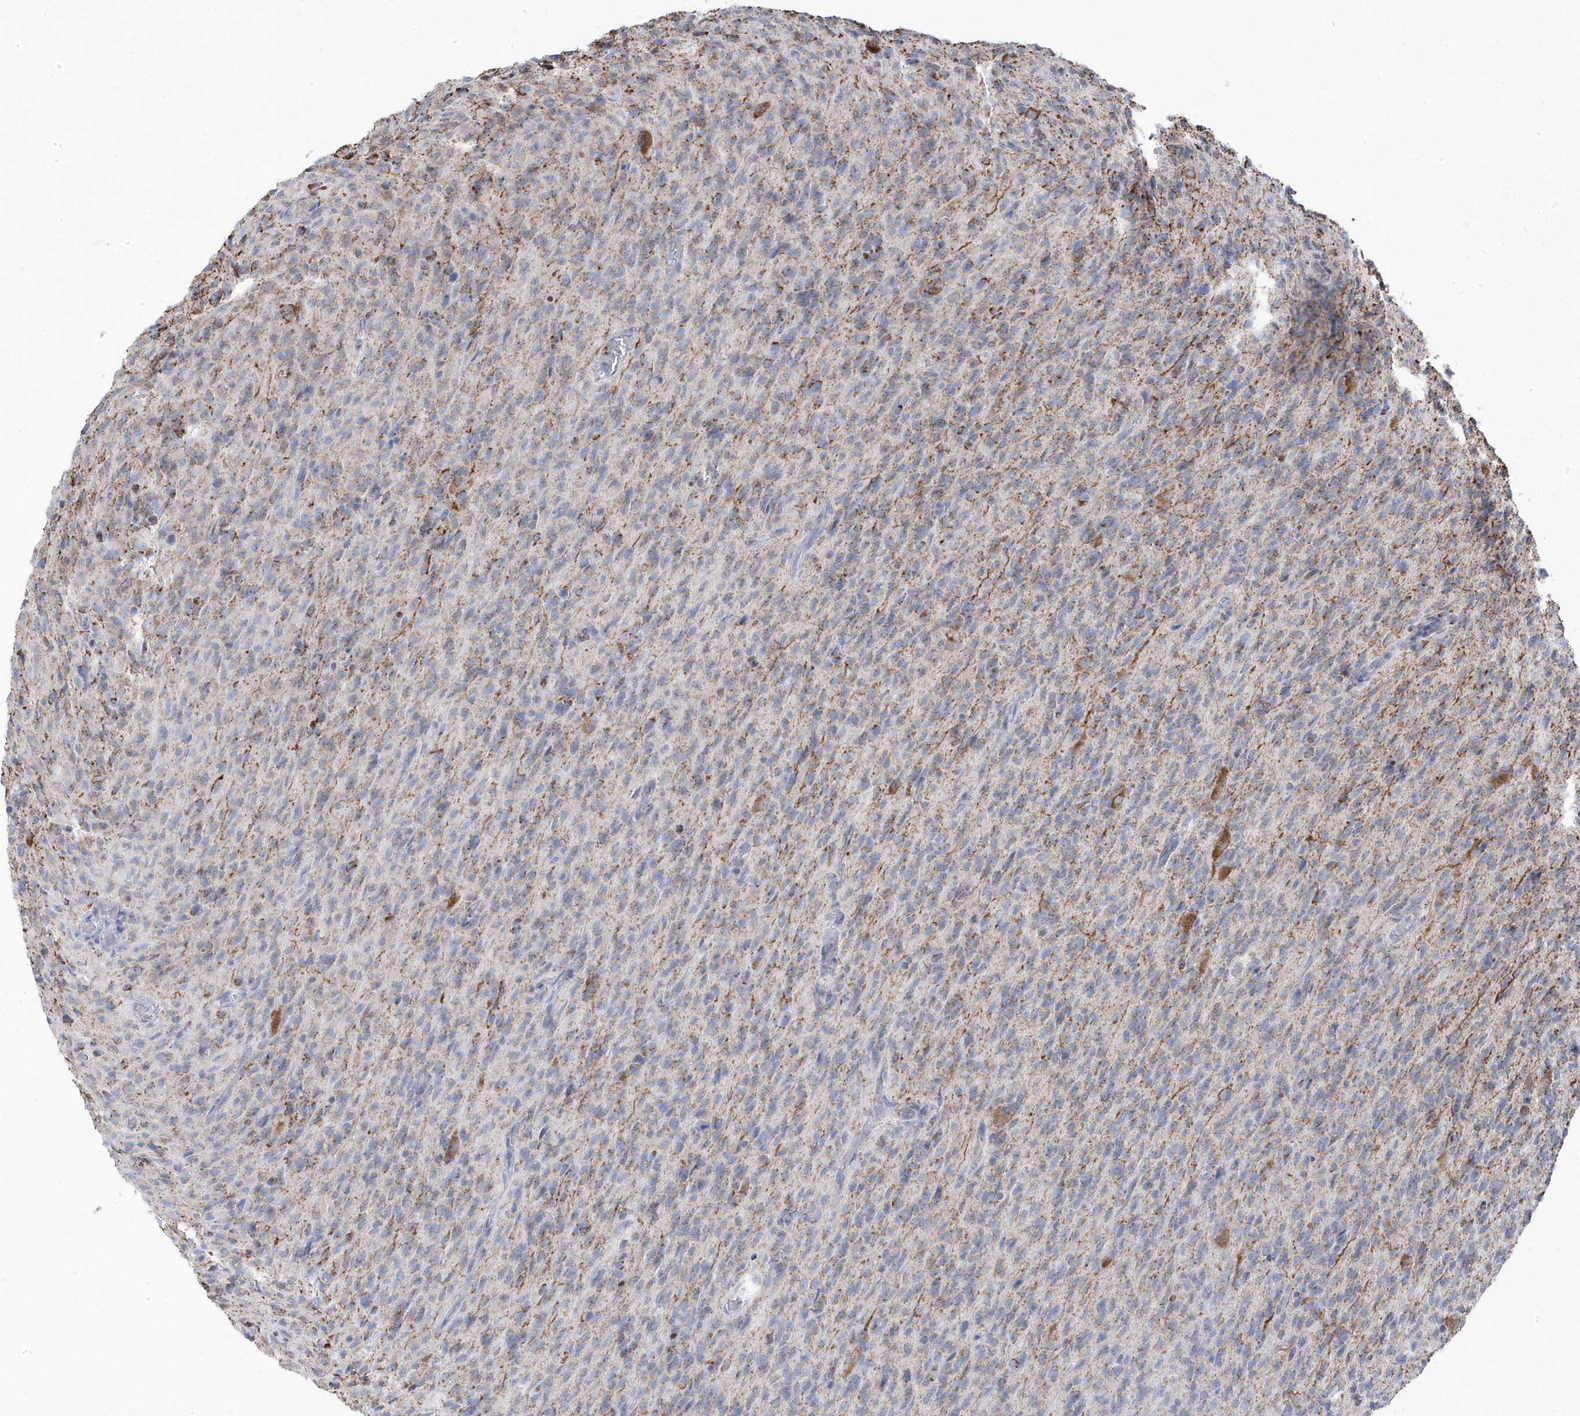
{"staining": {"intensity": "moderate", "quantity": "25%-75%", "location": "cytoplasmic/membranous"}, "tissue": "glioma", "cell_type": "Tumor cells", "image_type": "cancer", "snomed": [{"axis": "morphology", "description": "Glioma, malignant, High grade"}, {"axis": "topography", "description": "Brain"}], "caption": "This photomicrograph shows glioma stained with IHC to label a protein in brown. The cytoplasmic/membranous of tumor cells show moderate positivity for the protein. Nuclei are counter-stained blue.", "gene": "GTPBP8", "patient": {"sex": "female", "age": 57}}